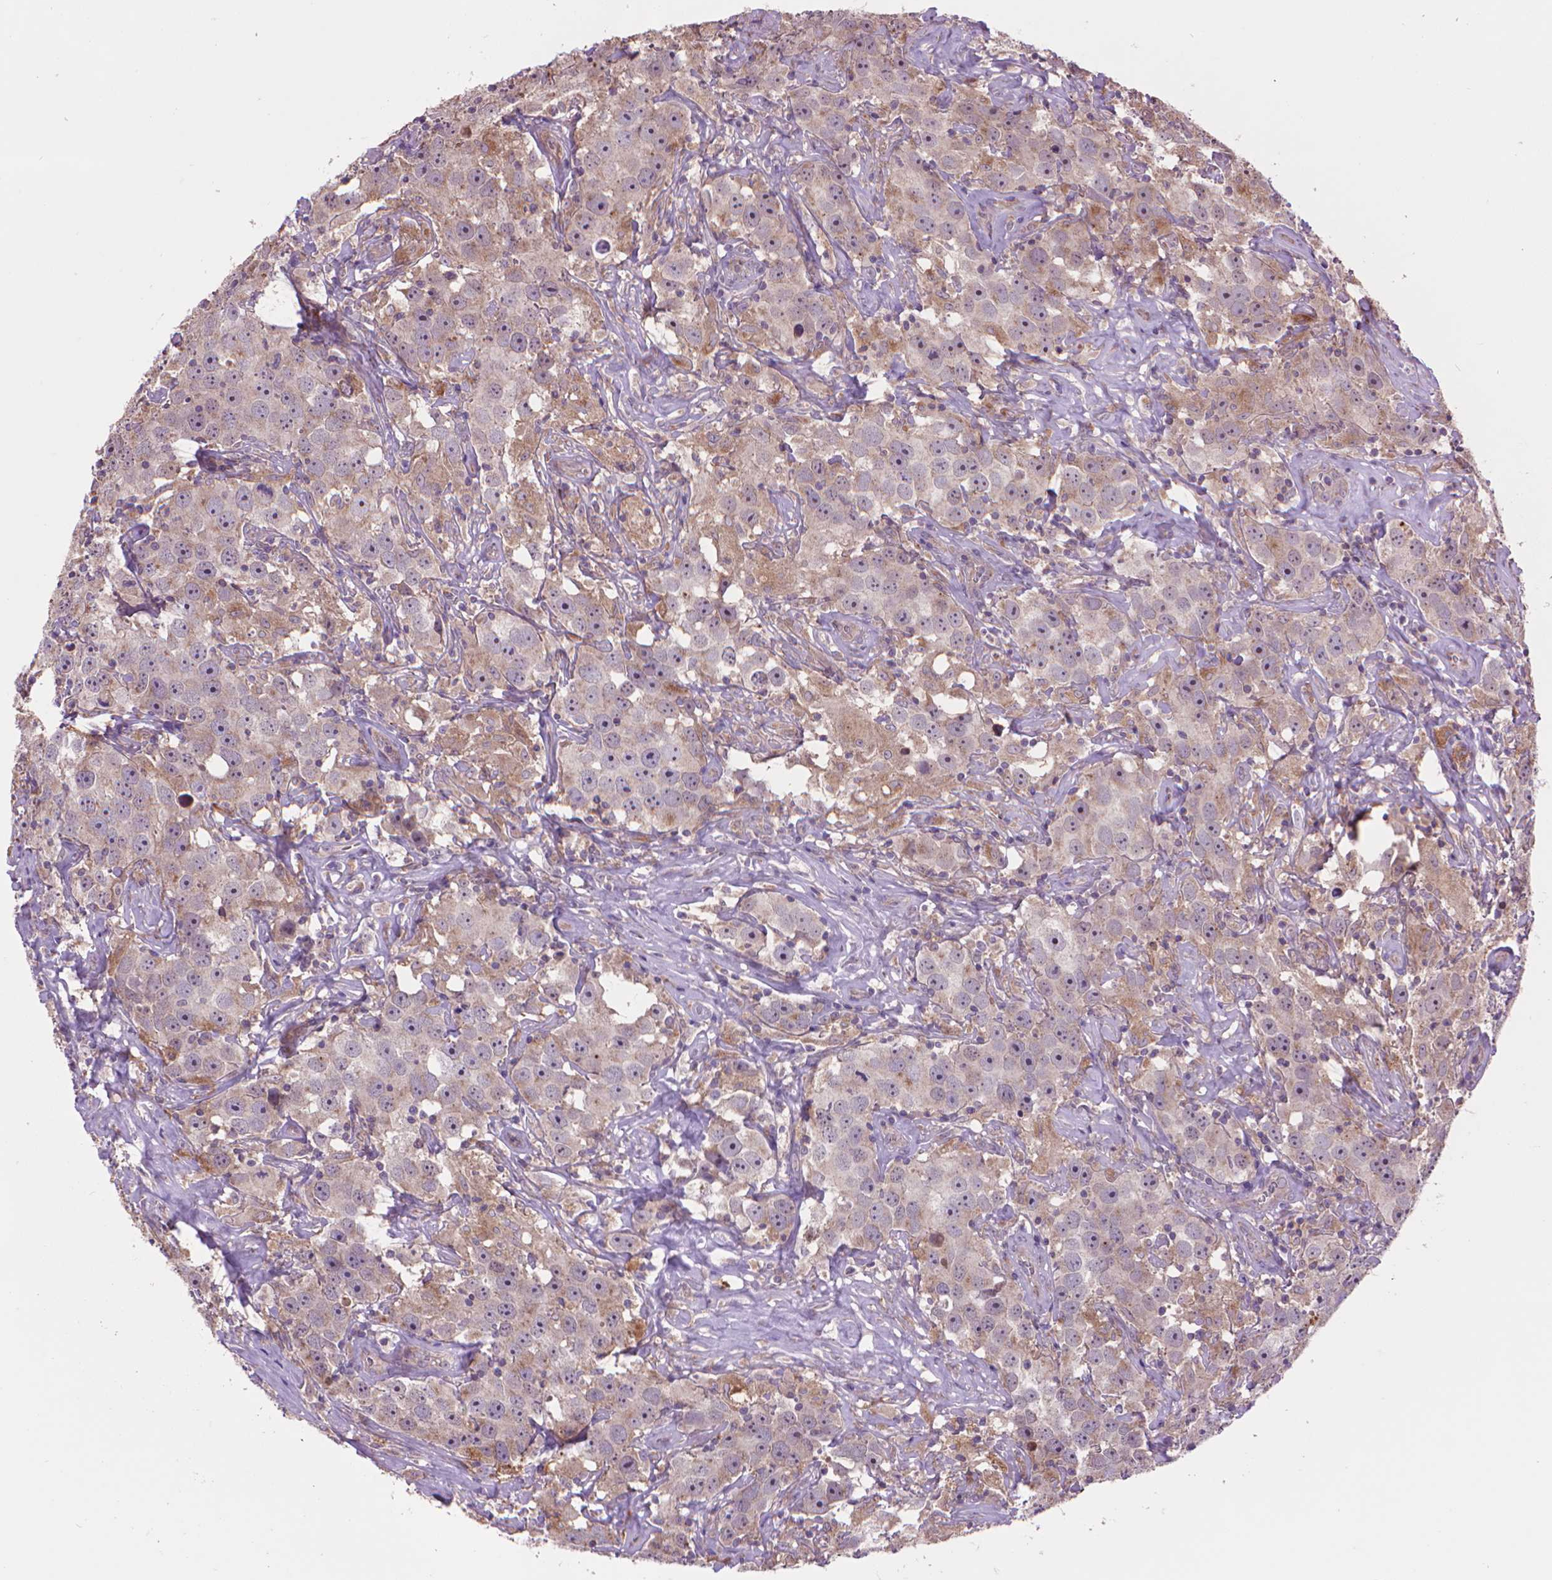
{"staining": {"intensity": "weak", "quantity": "25%-75%", "location": "cytoplasmic/membranous"}, "tissue": "testis cancer", "cell_type": "Tumor cells", "image_type": "cancer", "snomed": [{"axis": "morphology", "description": "Seminoma, NOS"}, {"axis": "topography", "description": "Testis"}], "caption": "DAB (3,3'-diaminobenzidine) immunohistochemical staining of human testis cancer shows weak cytoplasmic/membranous protein positivity in approximately 25%-75% of tumor cells.", "gene": "GLB1", "patient": {"sex": "male", "age": 49}}